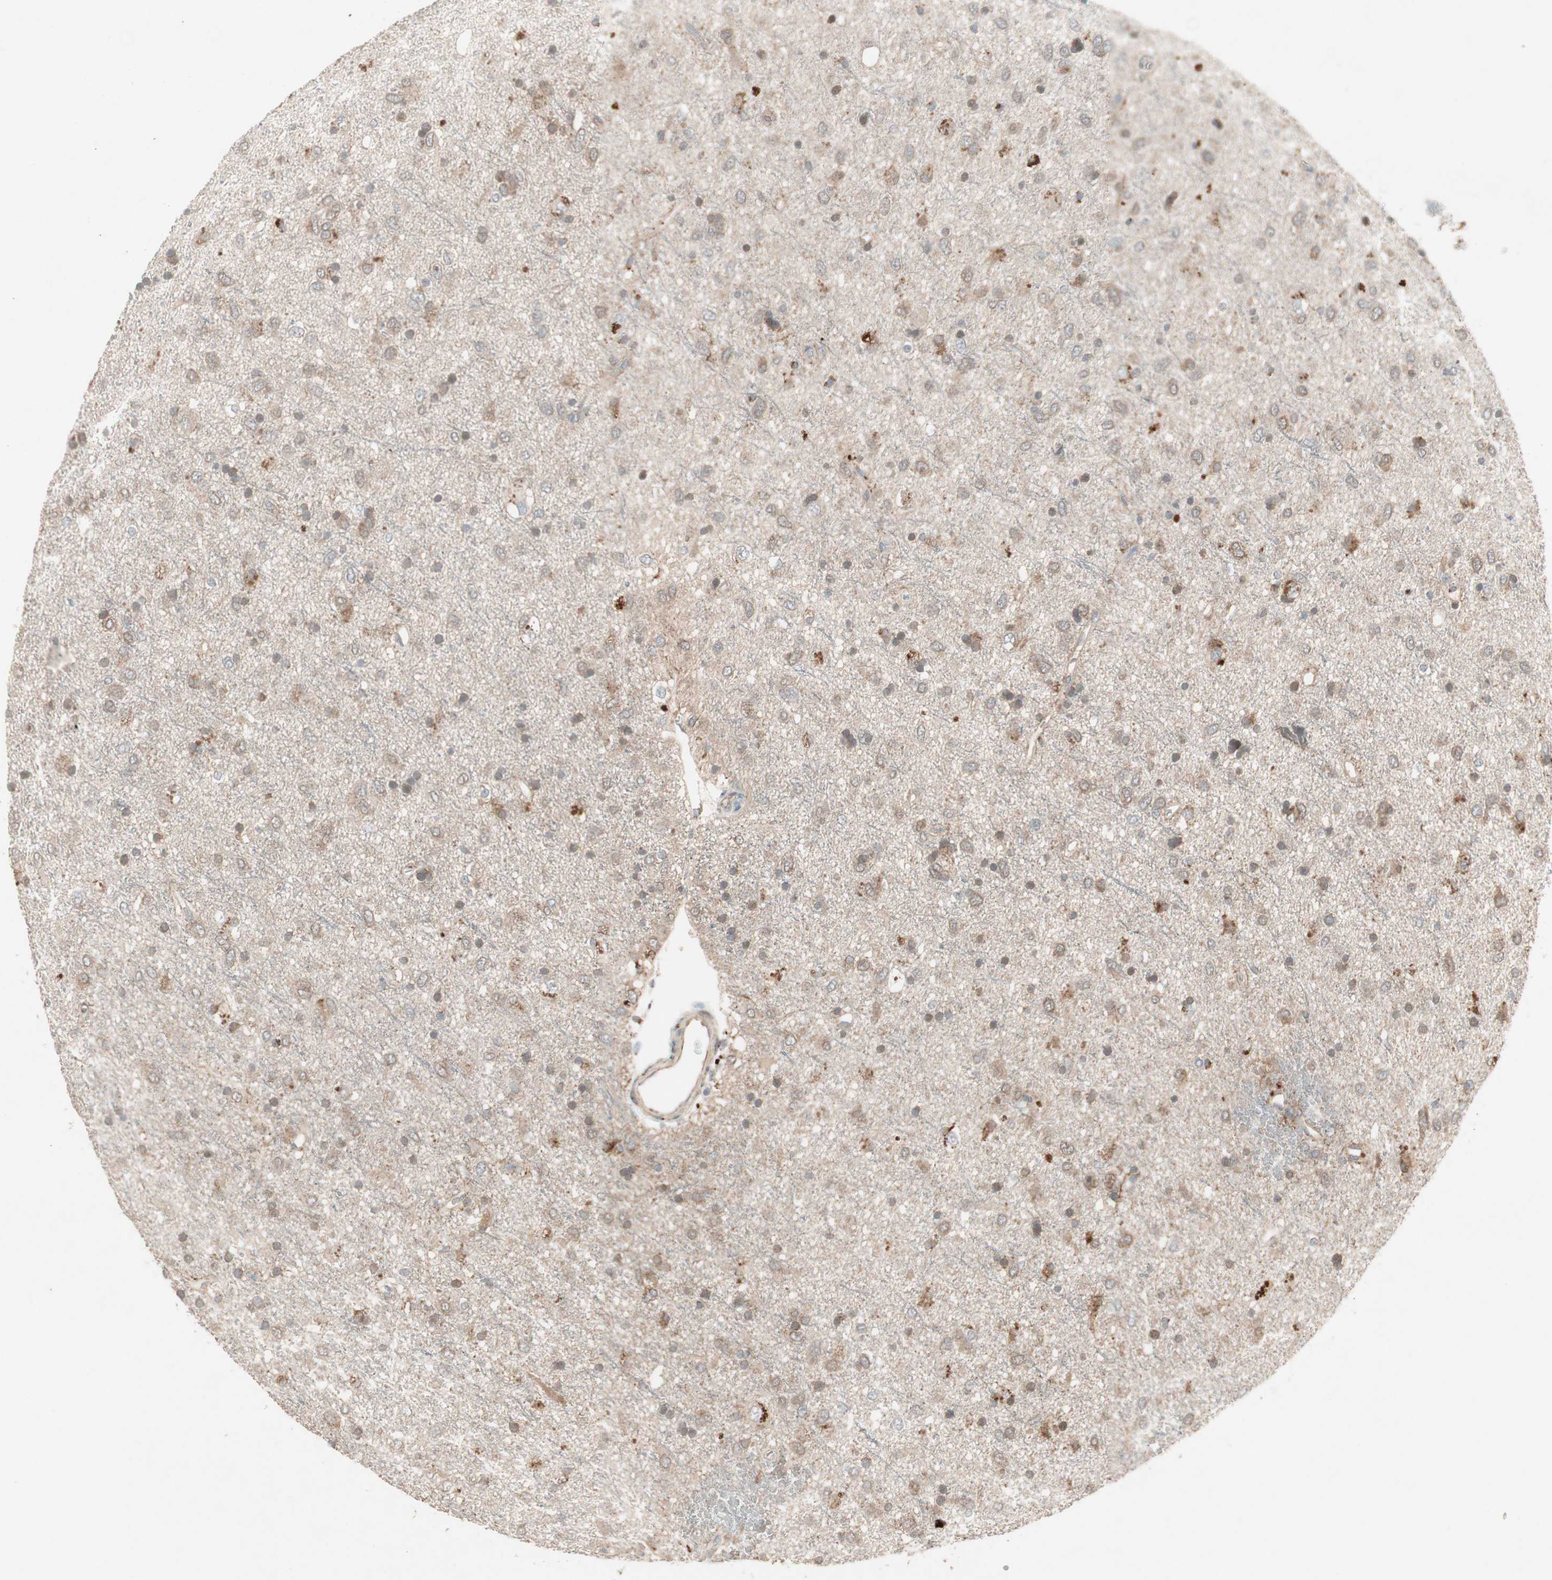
{"staining": {"intensity": "moderate", "quantity": "25%-75%", "location": "cytoplasmic/membranous"}, "tissue": "glioma", "cell_type": "Tumor cells", "image_type": "cancer", "snomed": [{"axis": "morphology", "description": "Glioma, malignant, Low grade"}, {"axis": "topography", "description": "Brain"}], "caption": "Protein analysis of malignant low-grade glioma tissue shows moderate cytoplasmic/membranous positivity in approximately 25%-75% of tumor cells.", "gene": "JMJD7-PLA2G4B", "patient": {"sex": "male", "age": 77}}